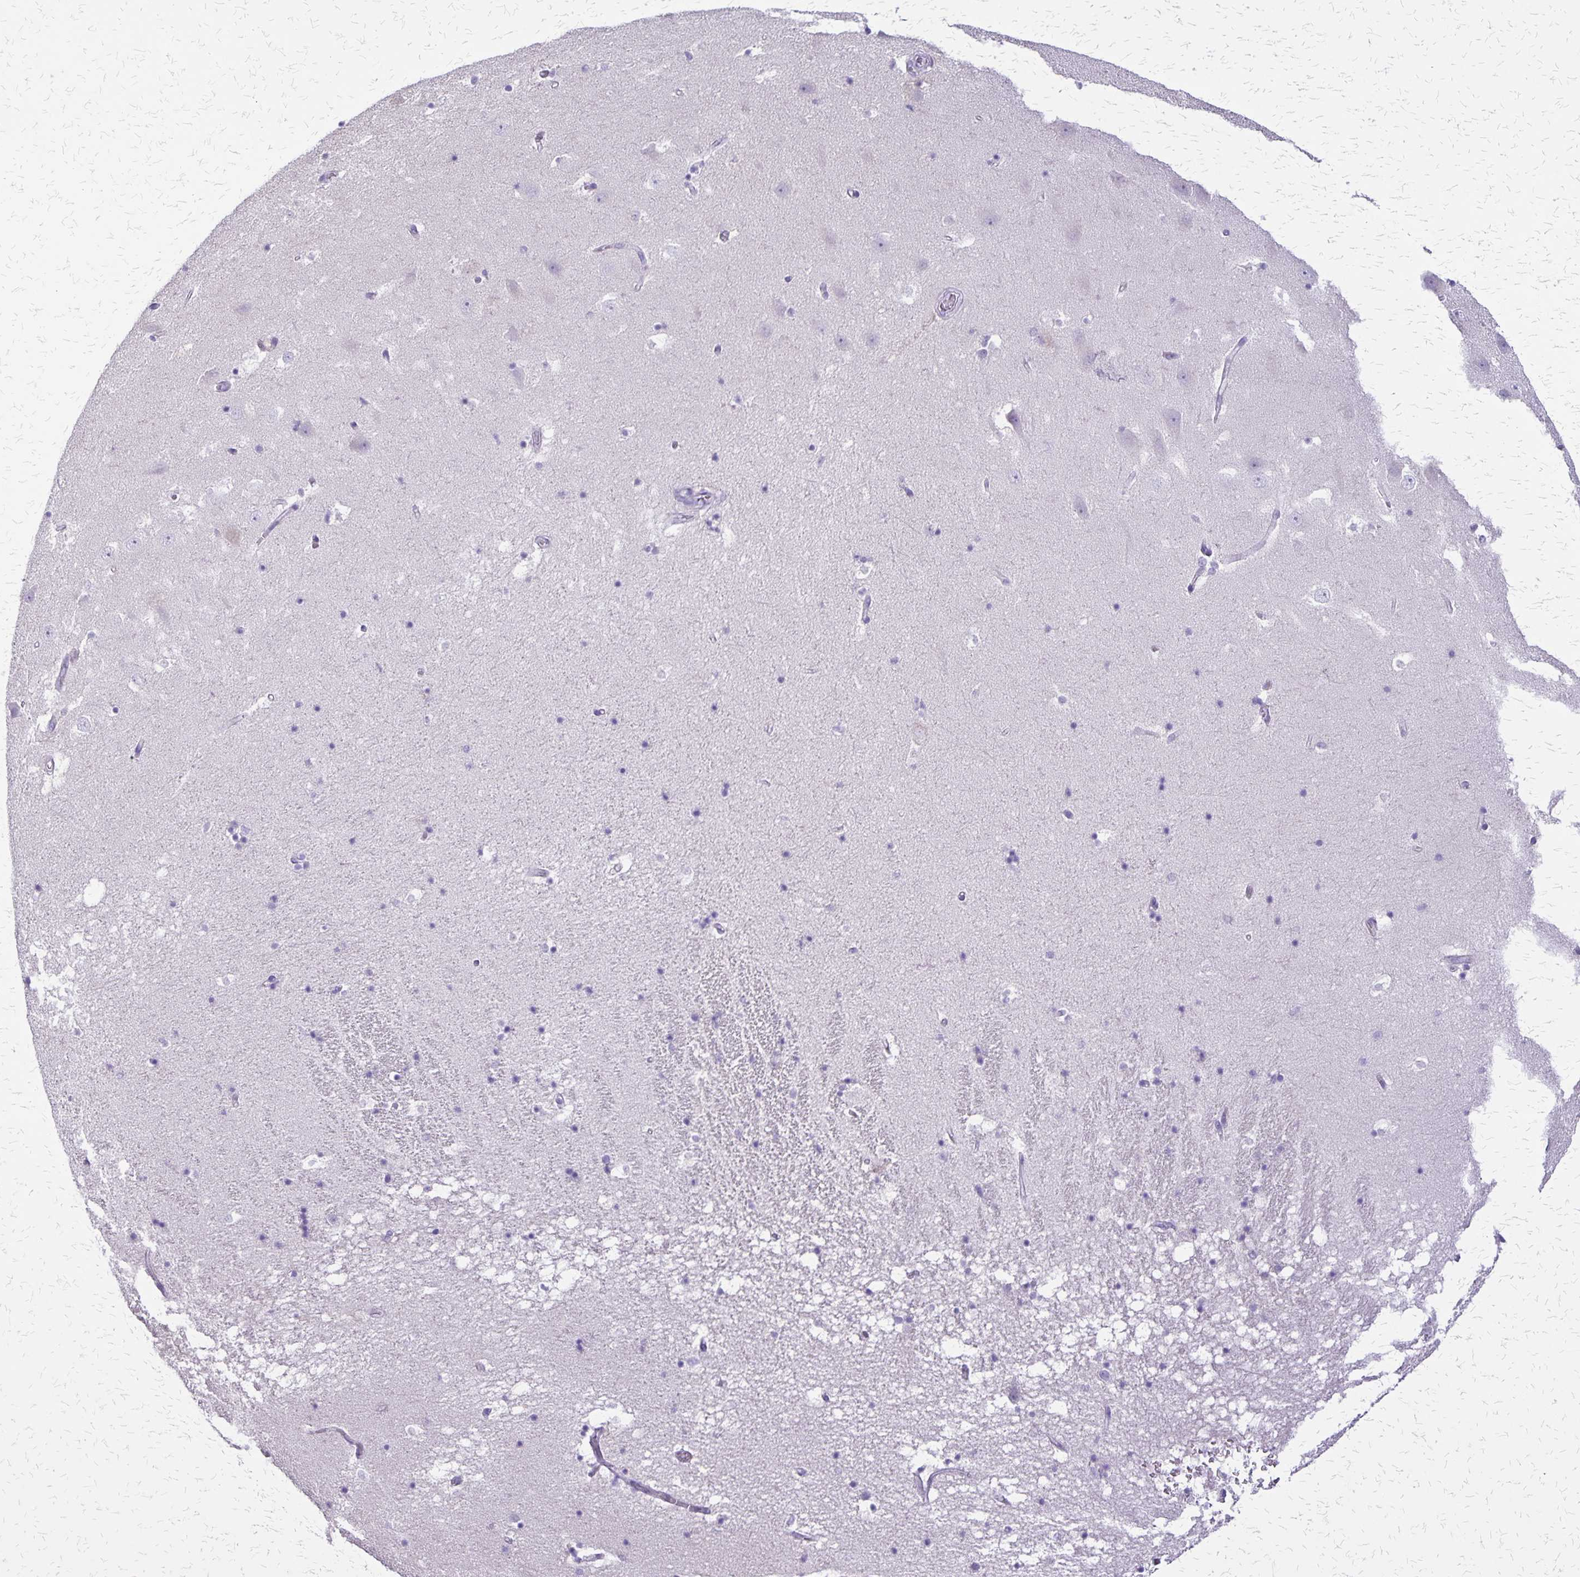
{"staining": {"intensity": "negative", "quantity": "none", "location": "none"}, "tissue": "hippocampus", "cell_type": "Glial cells", "image_type": "normal", "snomed": [{"axis": "morphology", "description": "Normal tissue, NOS"}, {"axis": "topography", "description": "Hippocampus"}], "caption": "The photomicrograph demonstrates no significant positivity in glial cells of hippocampus. (Immunohistochemistry, brightfield microscopy, high magnification).", "gene": "SI", "patient": {"sex": "male", "age": 58}}